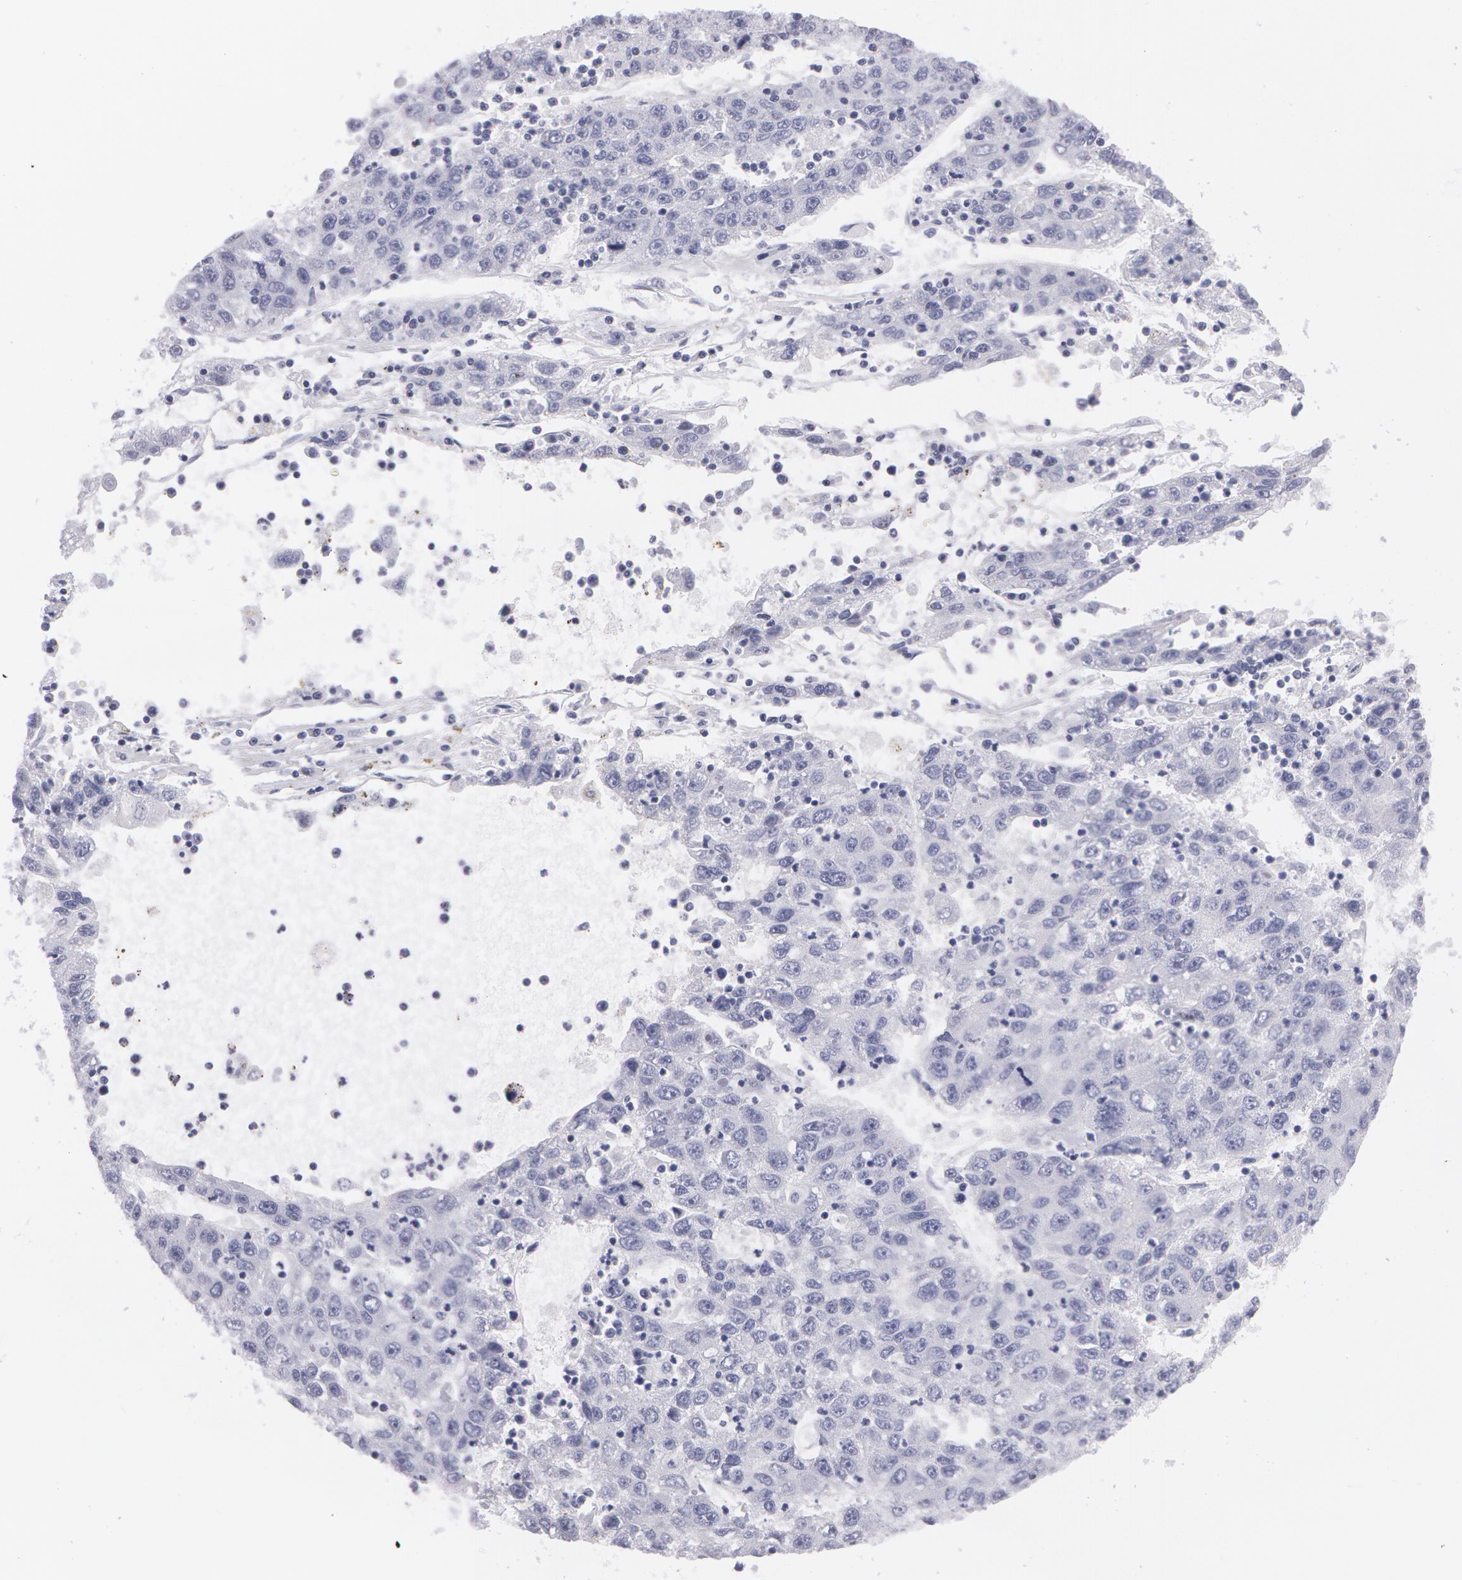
{"staining": {"intensity": "negative", "quantity": "none", "location": "none"}, "tissue": "liver cancer", "cell_type": "Tumor cells", "image_type": "cancer", "snomed": [{"axis": "morphology", "description": "Carcinoma, Hepatocellular, NOS"}, {"axis": "topography", "description": "Liver"}], "caption": "There is no significant expression in tumor cells of liver cancer. The staining was performed using DAB (3,3'-diaminobenzidine) to visualize the protein expression in brown, while the nuclei were stained in blue with hematoxylin (Magnification: 20x).", "gene": "AMACR", "patient": {"sex": "male", "age": 49}}